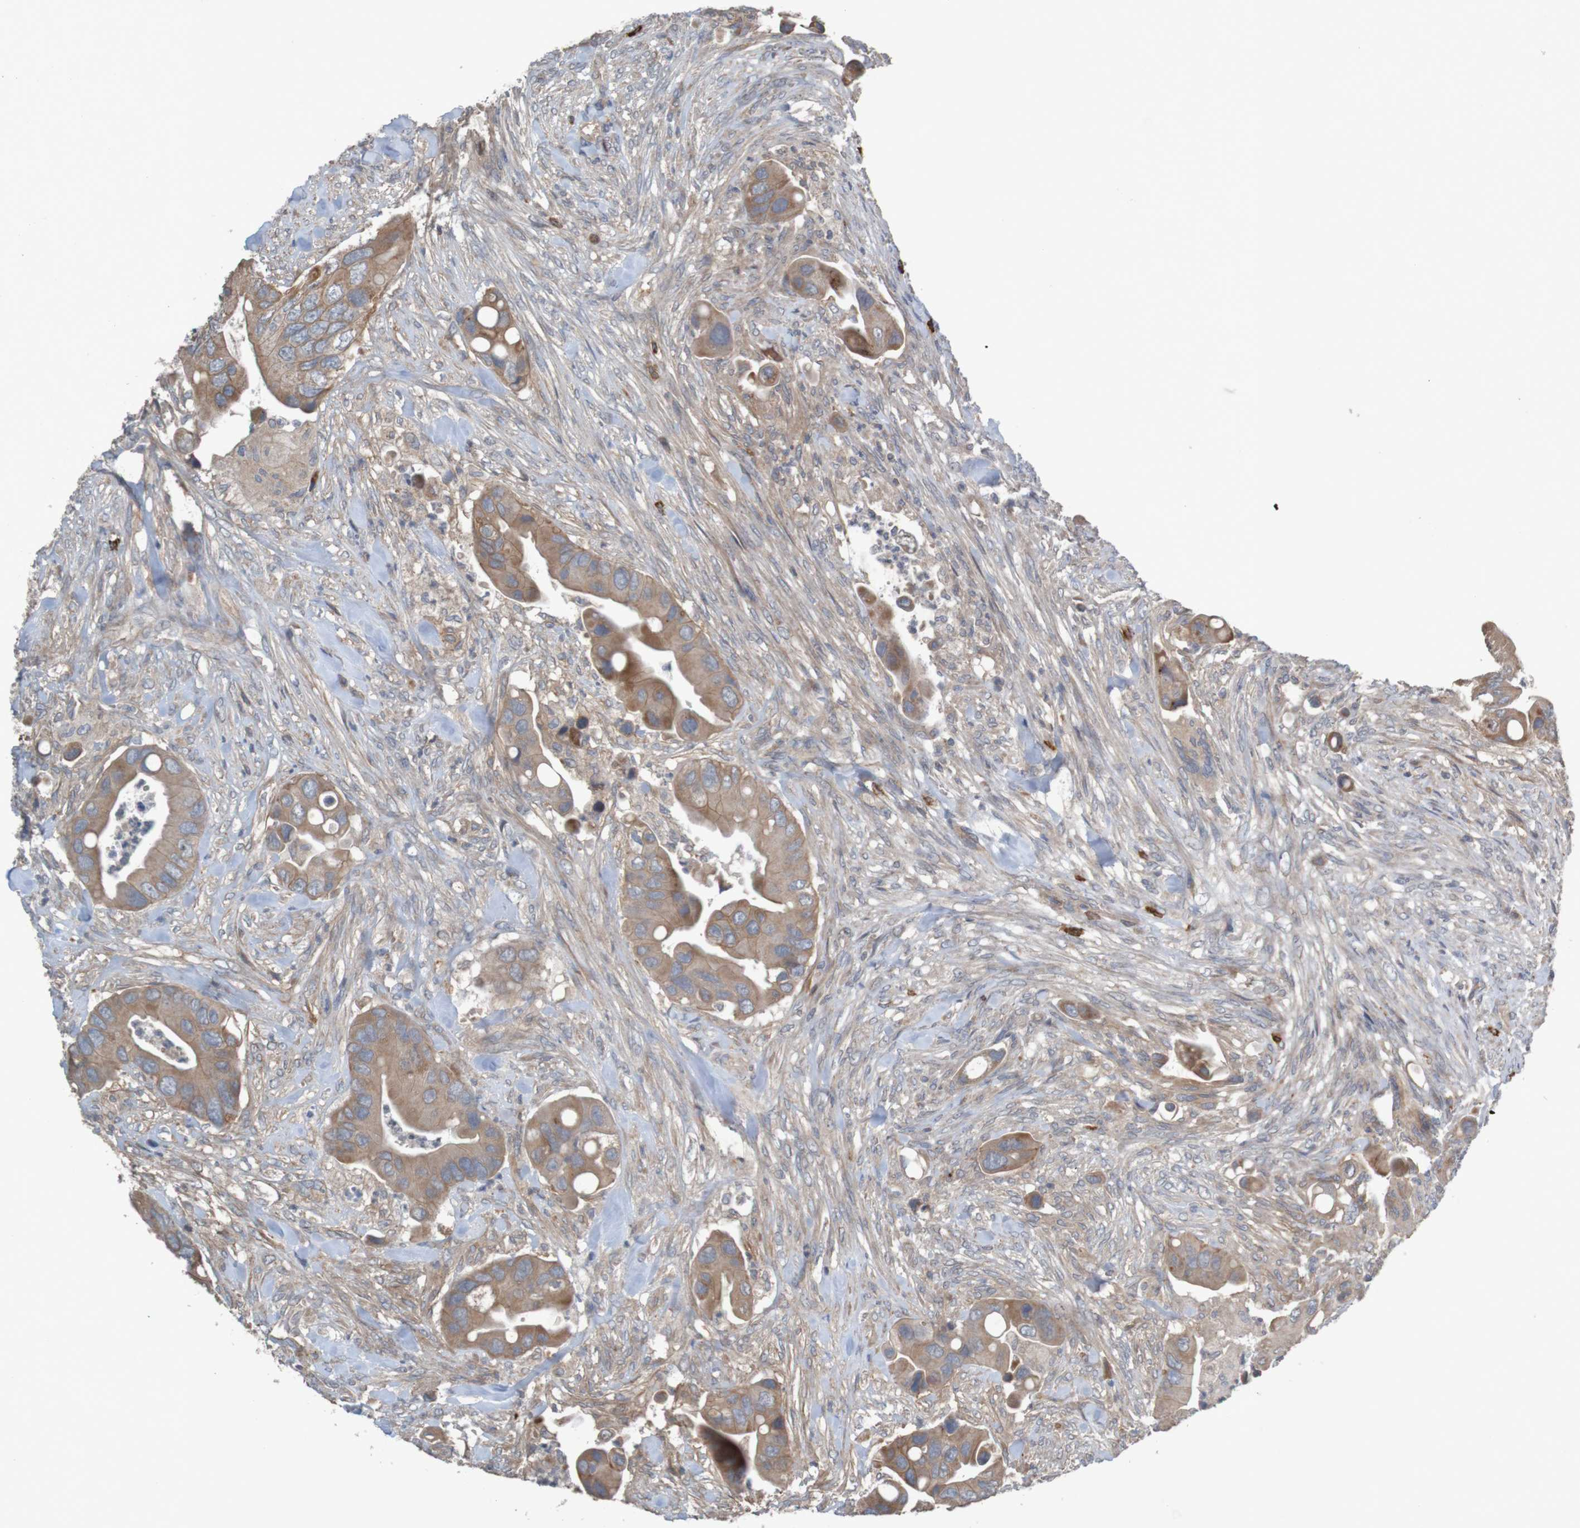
{"staining": {"intensity": "moderate", "quantity": ">75%", "location": "cytoplasmic/membranous"}, "tissue": "colorectal cancer", "cell_type": "Tumor cells", "image_type": "cancer", "snomed": [{"axis": "morphology", "description": "Adenocarcinoma, NOS"}, {"axis": "topography", "description": "Rectum"}], "caption": "Colorectal cancer was stained to show a protein in brown. There is medium levels of moderate cytoplasmic/membranous staining in about >75% of tumor cells.", "gene": "B3GAT2", "patient": {"sex": "female", "age": 57}}